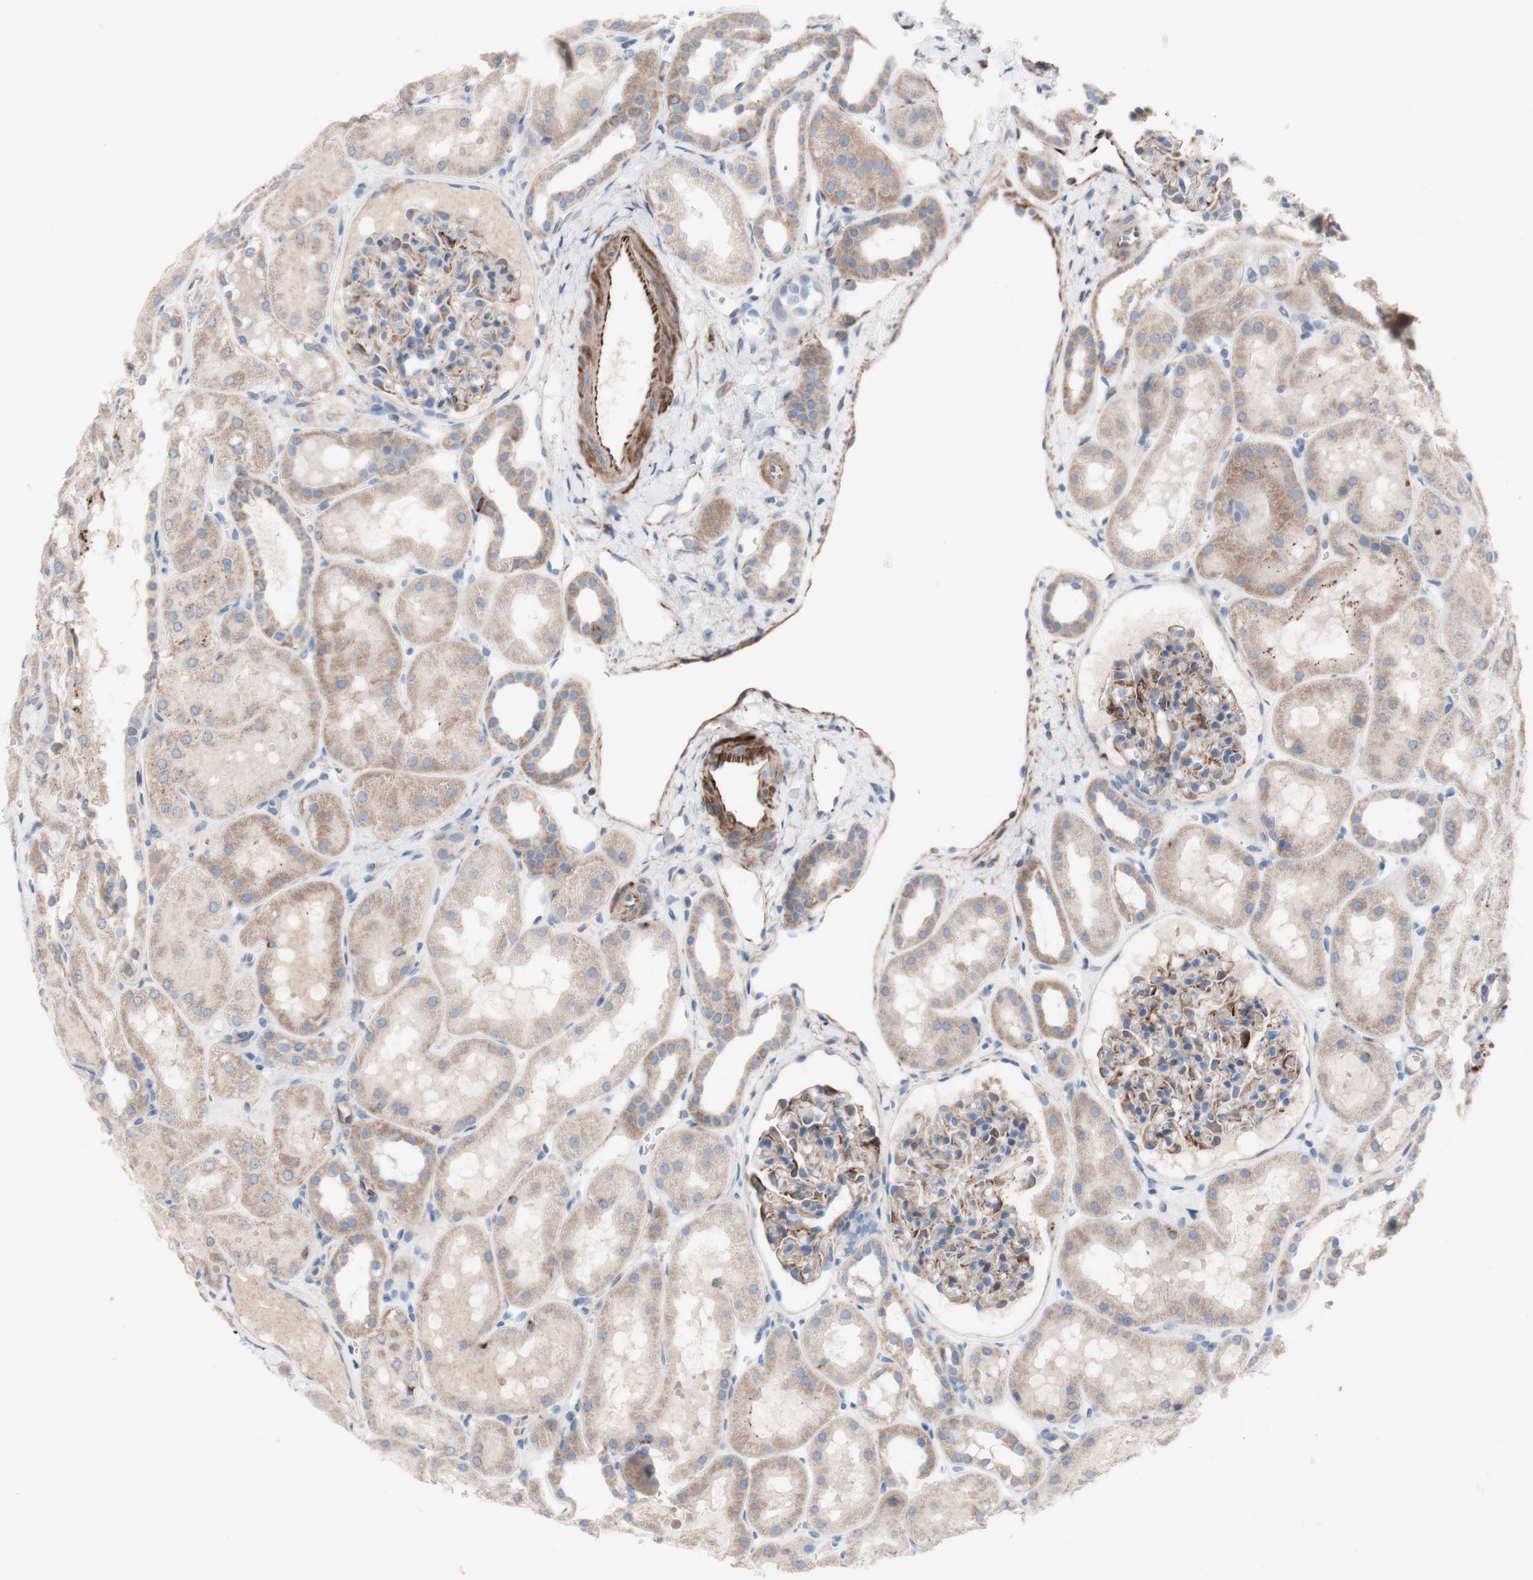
{"staining": {"intensity": "moderate", "quantity": "25%-75%", "location": "cytoplasmic/membranous"}, "tissue": "kidney", "cell_type": "Cells in glomeruli", "image_type": "normal", "snomed": [{"axis": "morphology", "description": "Normal tissue, NOS"}, {"axis": "topography", "description": "Kidney"}, {"axis": "topography", "description": "Urinary bladder"}], "caption": "Immunohistochemical staining of benign human kidney reveals 25%-75% levels of moderate cytoplasmic/membranous protein expression in about 25%-75% of cells in glomeruli.", "gene": "AGPAT5", "patient": {"sex": "male", "age": 16}}